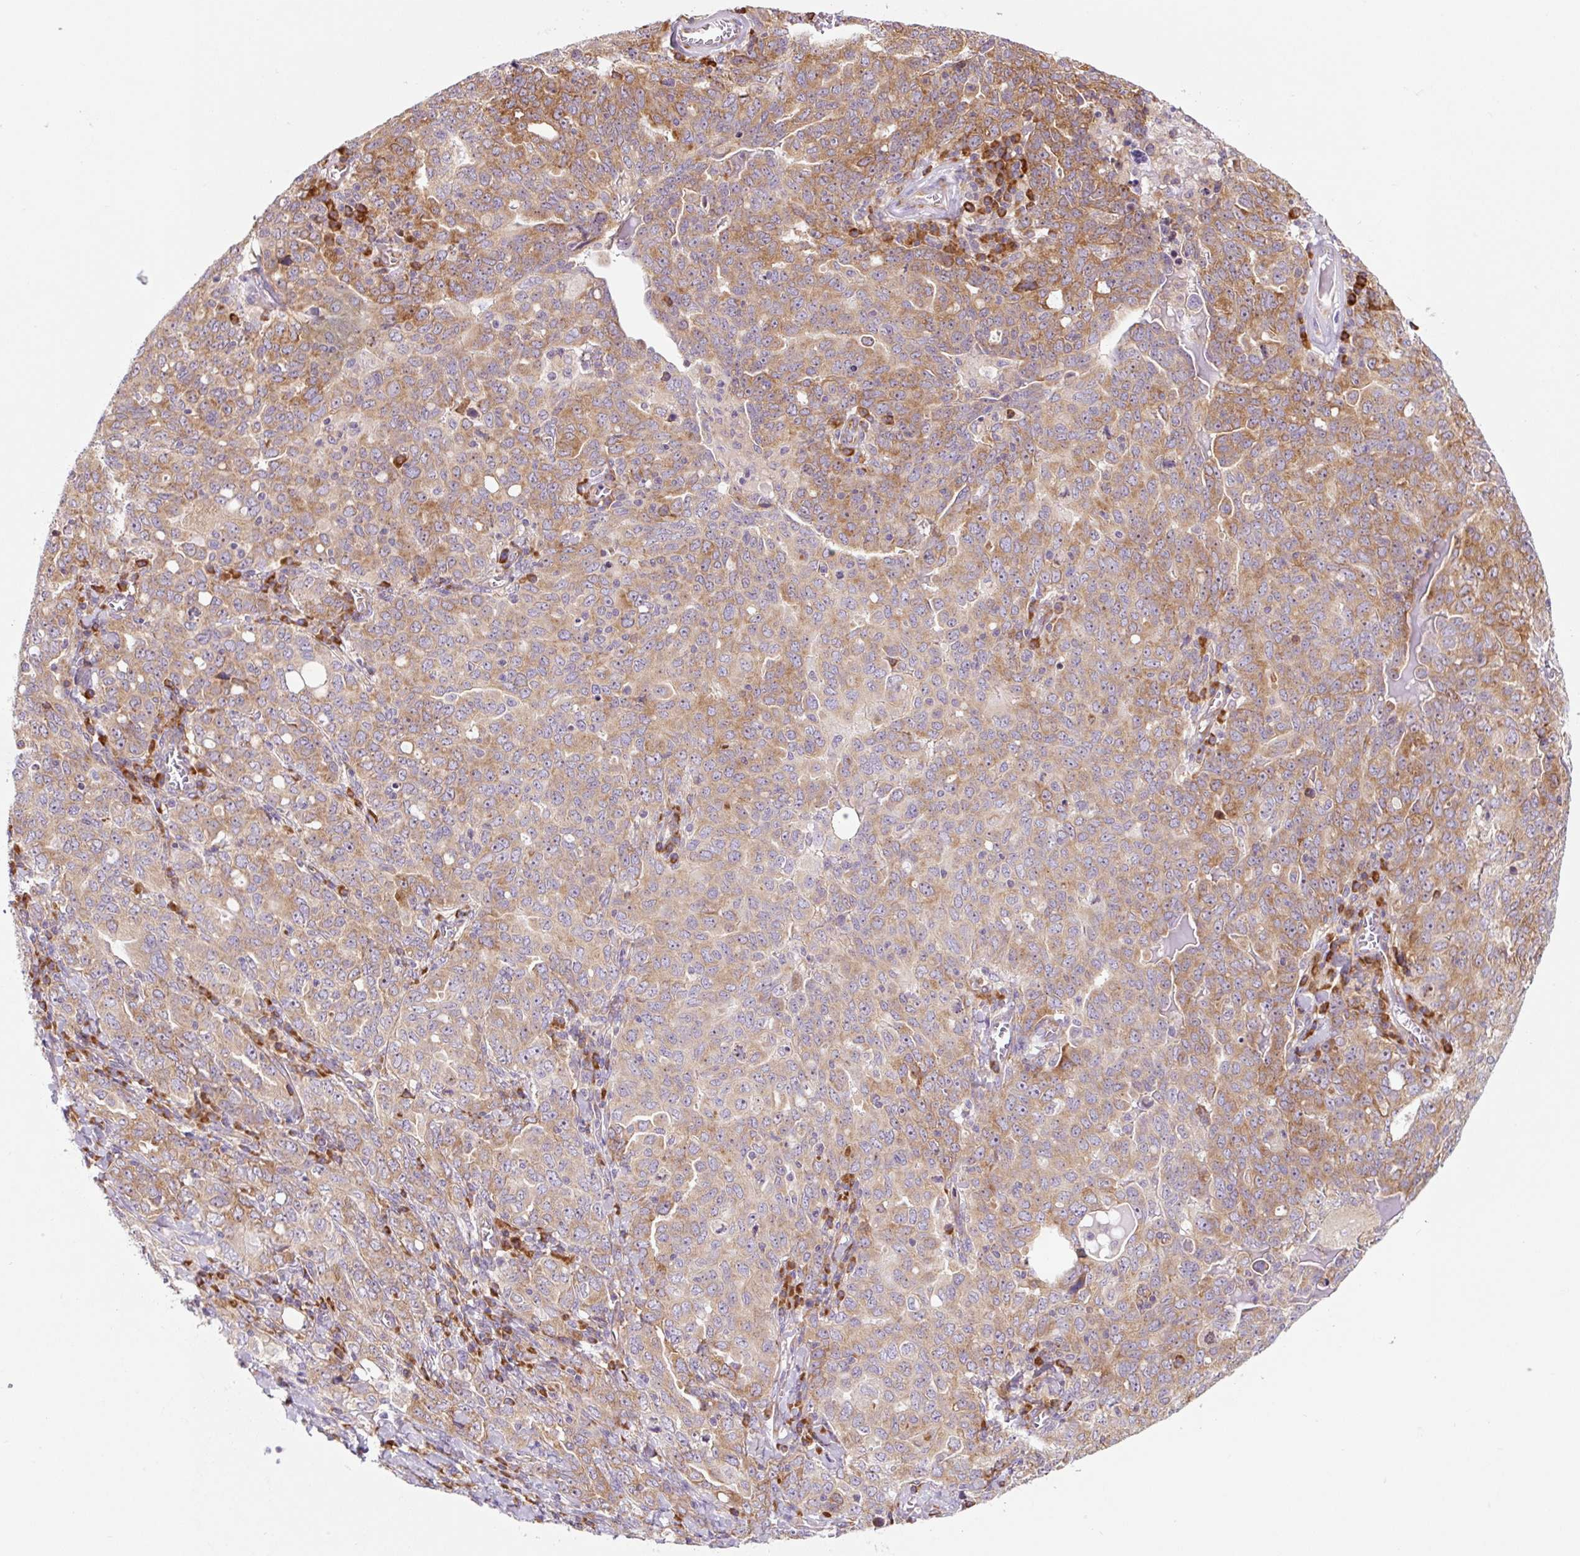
{"staining": {"intensity": "moderate", "quantity": ">75%", "location": "cytoplasmic/membranous"}, "tissue": "ovarian cancer", "cell_type": "Tumor cells", "image_type": "cancer", "snomed": [{"axis": "morphology", "description": "Carcinoma, endometroid"}, {"axis": "topography", "description": "Ovary"}], "caption": "Immunohistochemical staining of ovarian endometroid carcinoma reveals medium levels of moderate cytoplasmic/membranous expression in approximately >75% of tumor cells.", "gene": "RPL41", "patient": {"sex": "female", "age": 62}}